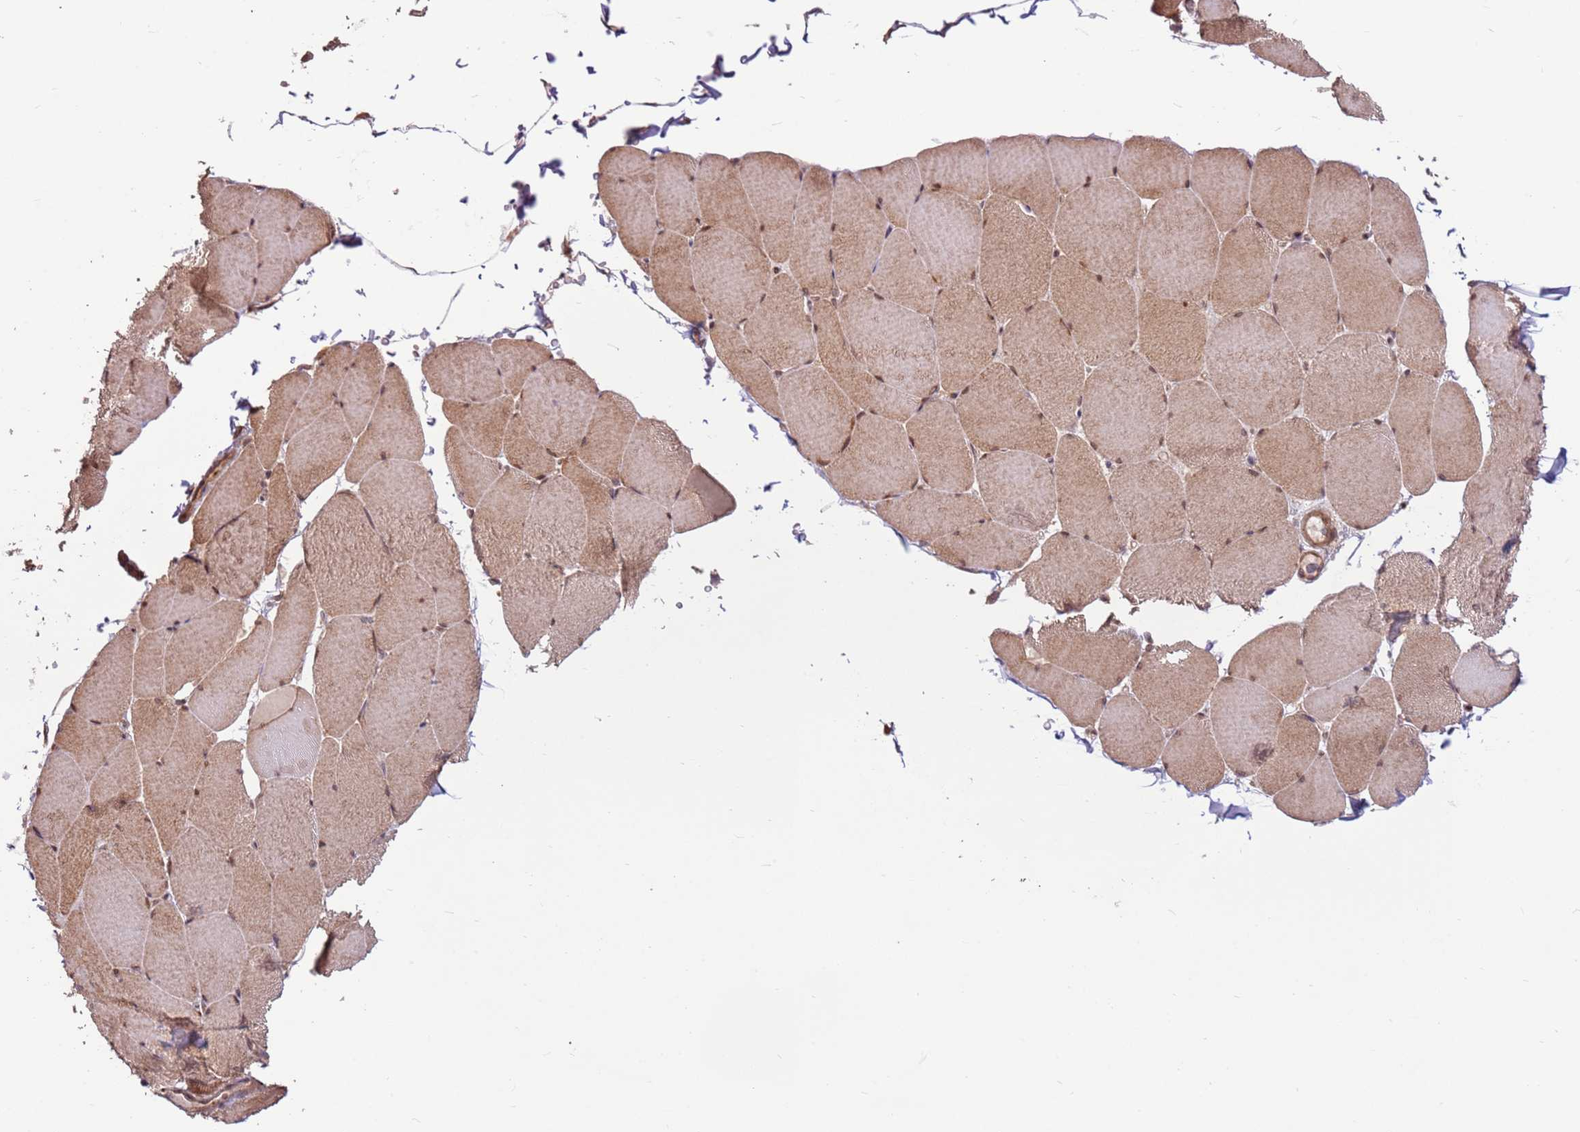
{"staining": {"intensity": "moderate", "quantity": ">75%", "location": "nuclear"}, "tissue": "skeletal muscle", "cell_type": "Myocytes", "image_type": "normal", "snomed": [{"axis": "morphology", "description": "Normal tissue, NOS"}, {"axis": "topography", "description": "Skeletal muscle"}, {"axis": "topography", "description": "Head-Neck"}], "caption": "Immunohistochemical staining of benign skeletal muscle exhibits >75% levels of moderate nuclear protein positivity in about >75% of myocytes. Using DAB (3,3'-diaminobenzidine) (brown) and hematoxylin (blue) stains, captured at high magnification using brightfield microscopy.", "gene": "CCDC112", "patient": {"sex": "male", "age": 66}}